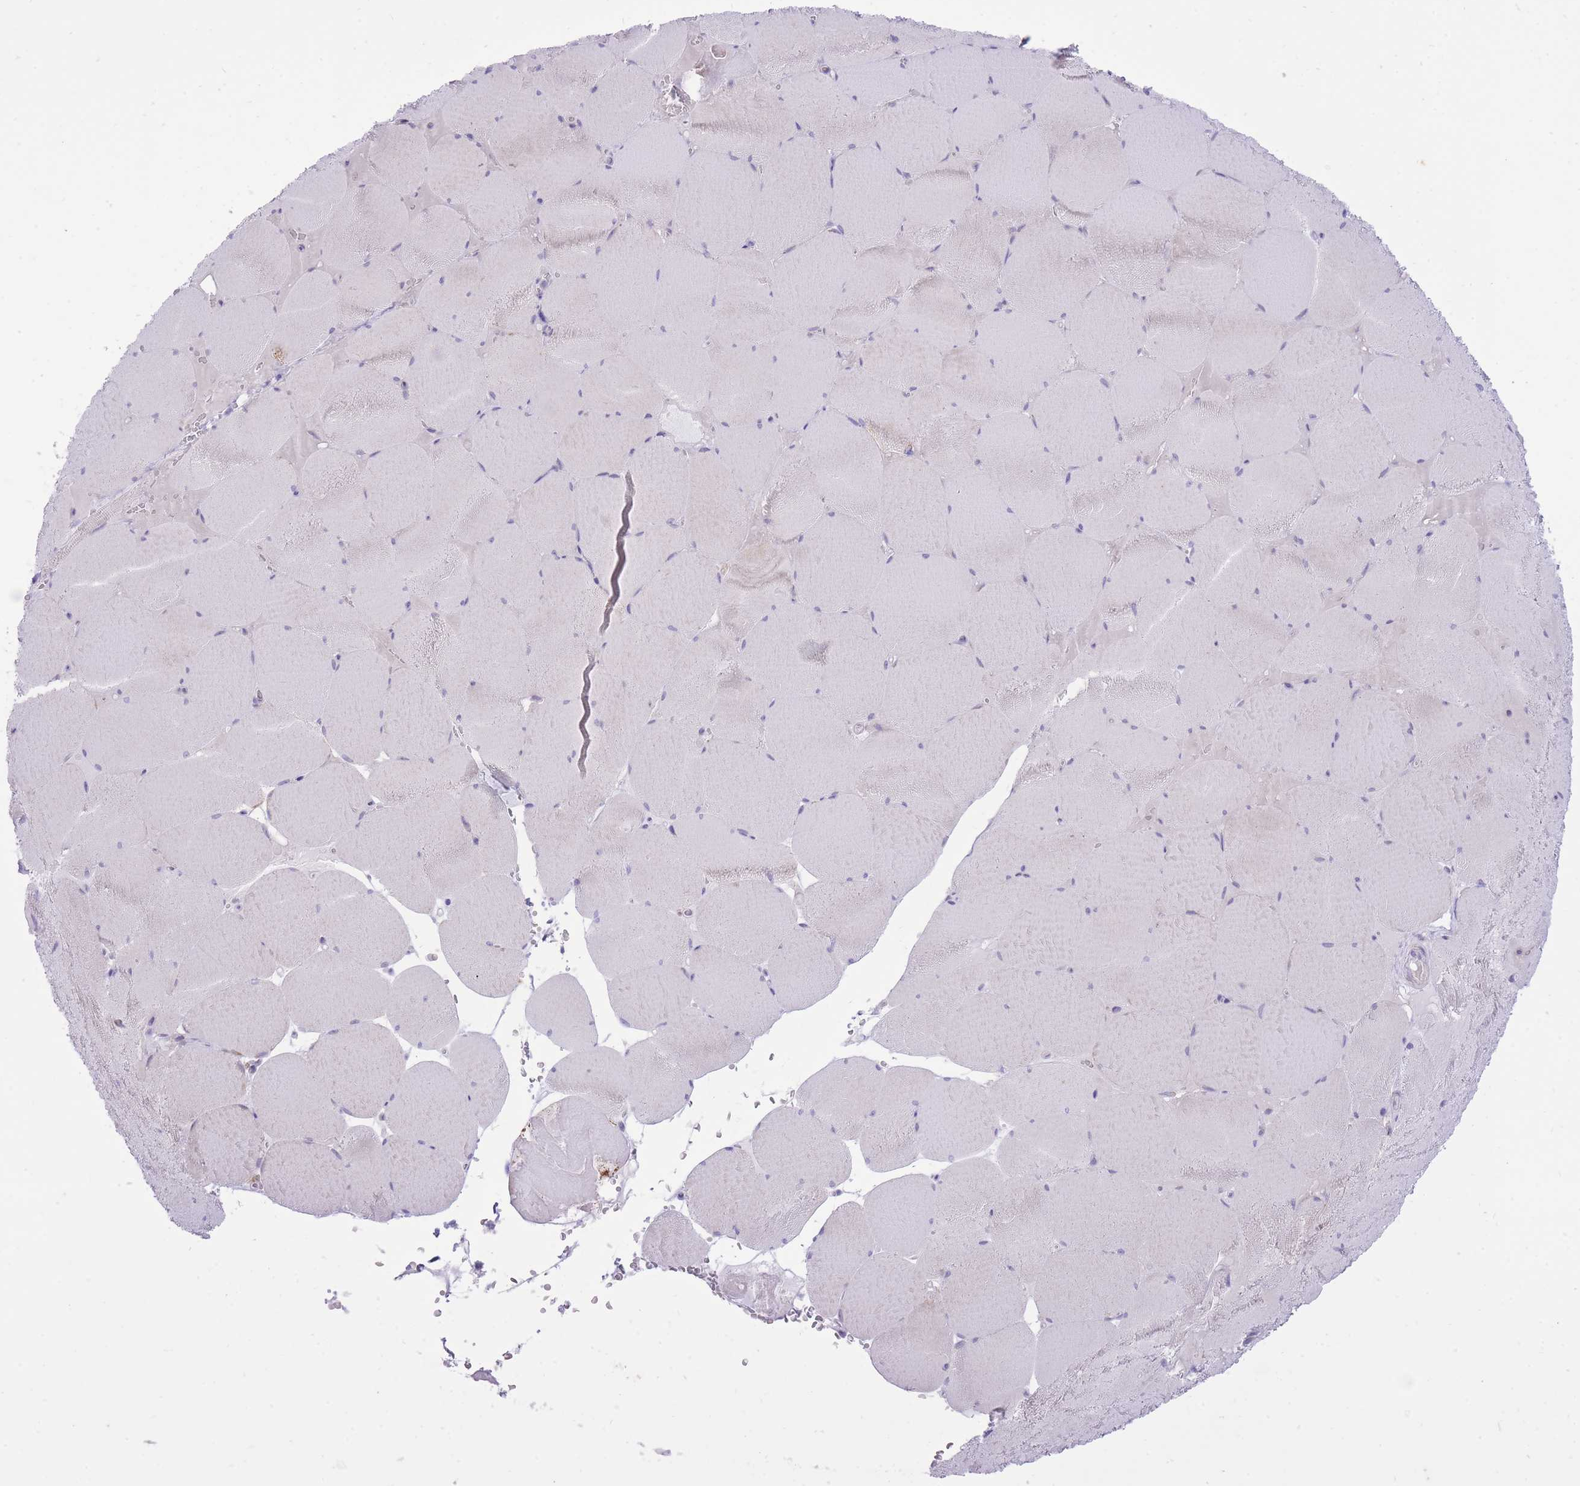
{"staining": {"intensity": "moderate", "quantity": "25%-75%", "location": "cytoplasmic/membranous"}, "tissue": "skeletal muscle", "cell_type": "Myocytes", "image_type": "normal", "snomed": [{"axis": "morphology", "description": "Normal tissue, NOS"}, {"axis": "topography", "description": "Skeletal muscle"}, {"axis": "topography", "description": "Head-Neck"}], "caption": "Skeletal muscle stained with DAB IHC reveals medium levels of moderate cytoplasmic/membranous positivity in about 25%-75% of myocytes. (Stains: DAB in brown, nuclei in blue, Microscopy: brightfield microscopy at high magnification).", "gene": "DENND2D", "patient": {"sex": "male", "age": 66}}